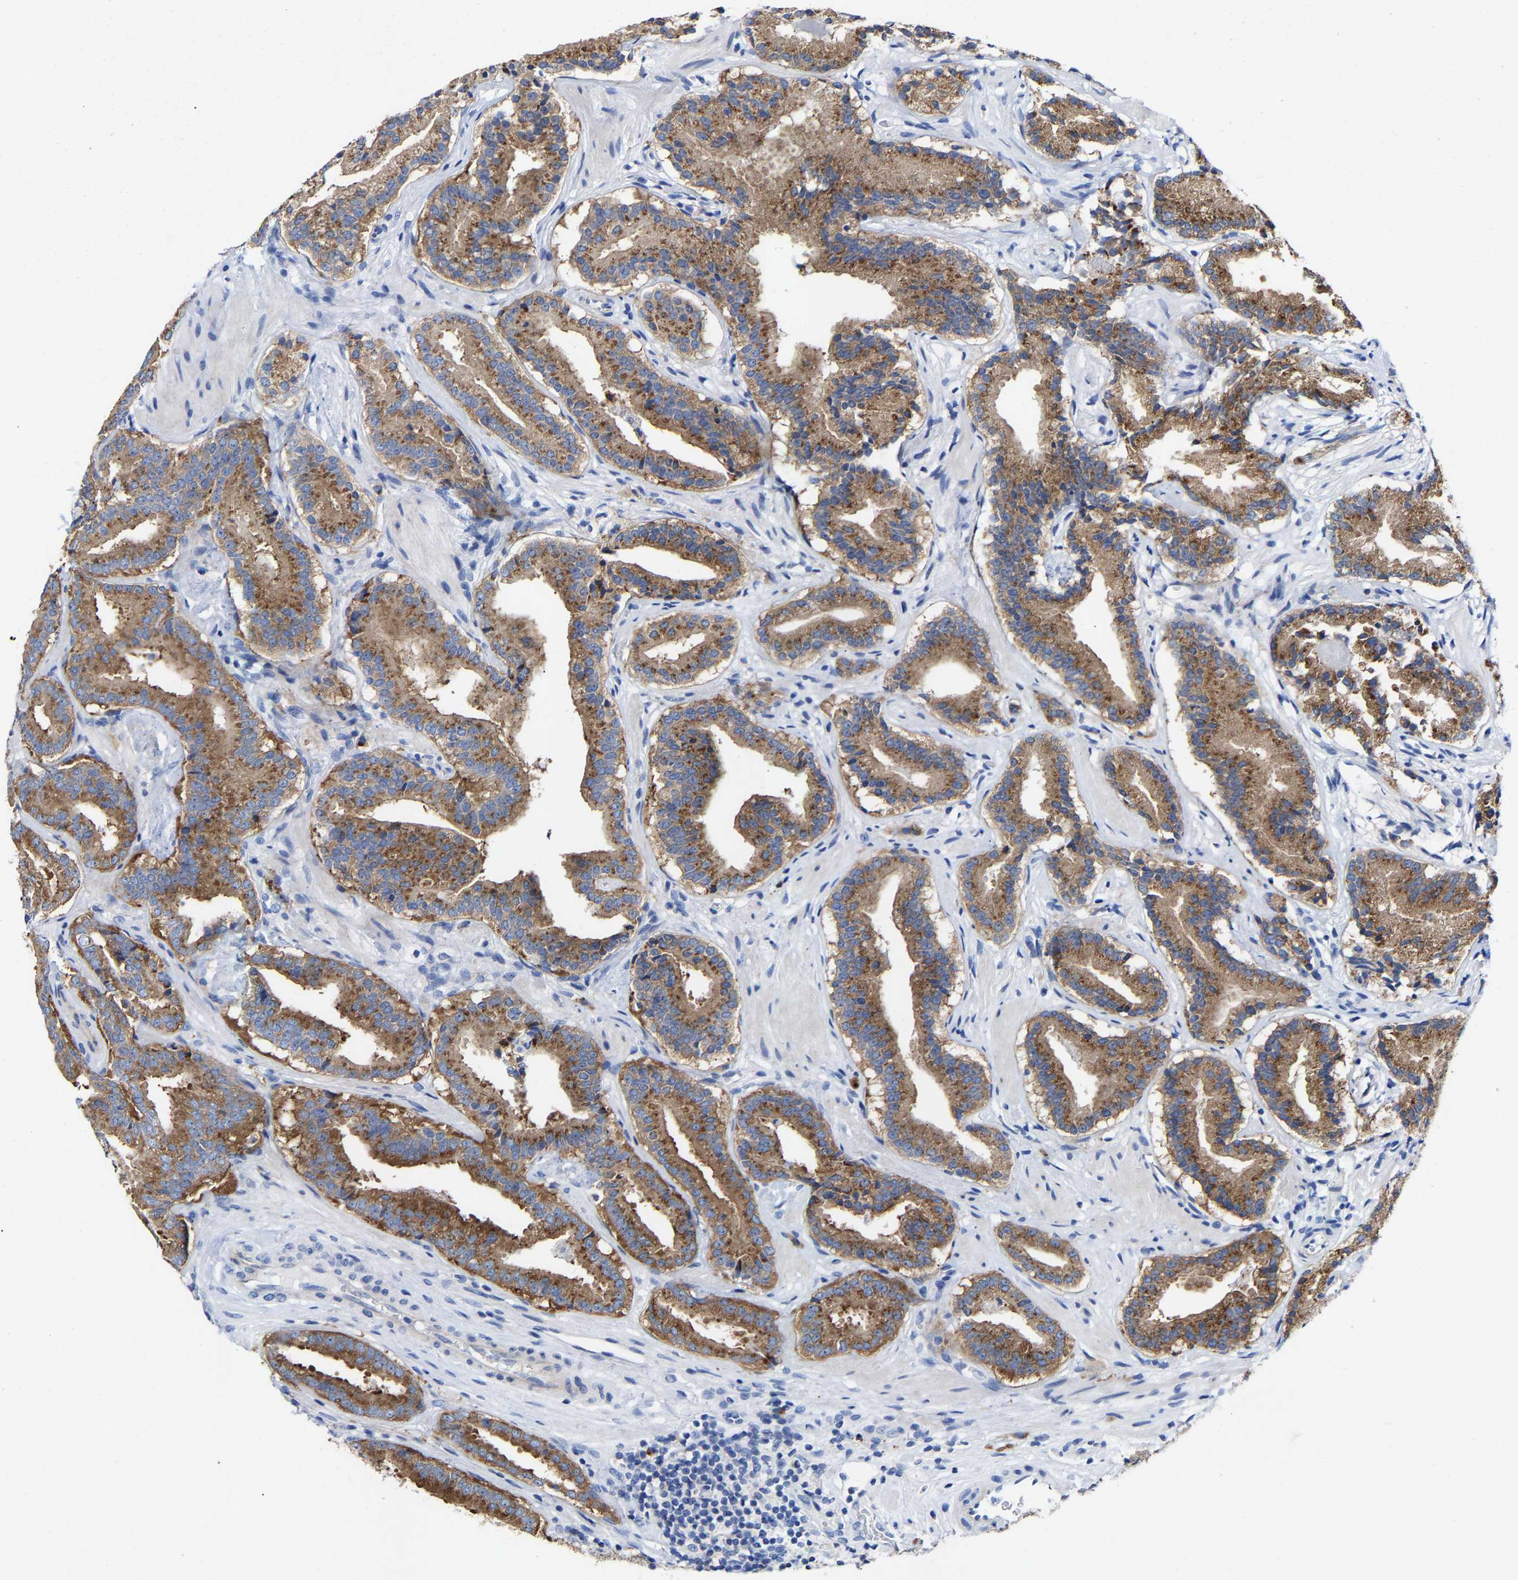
{"staining": {"intensity": "strong", "quantity": ">75%", "location": "cytoplasmic/membranous"}, "tissue": "prostate cancer", "cell_type": "Tumor cells", "image_type": "cancer", "snomed": [{"axis": "morphology", "description": "Adenocarcinoma, Low grade"}, {"axis": "topography", "description": "Prostate"}], "caption": "Immunohistochemical staining of human low-grade adenocarcinoma (prostate) reveals high levels of strong cytoplasmic/membranous positivity in about >75% of tumor cells.", "gene": "PPP1R15A", "patient": {"sex": "male", "age": 51}}